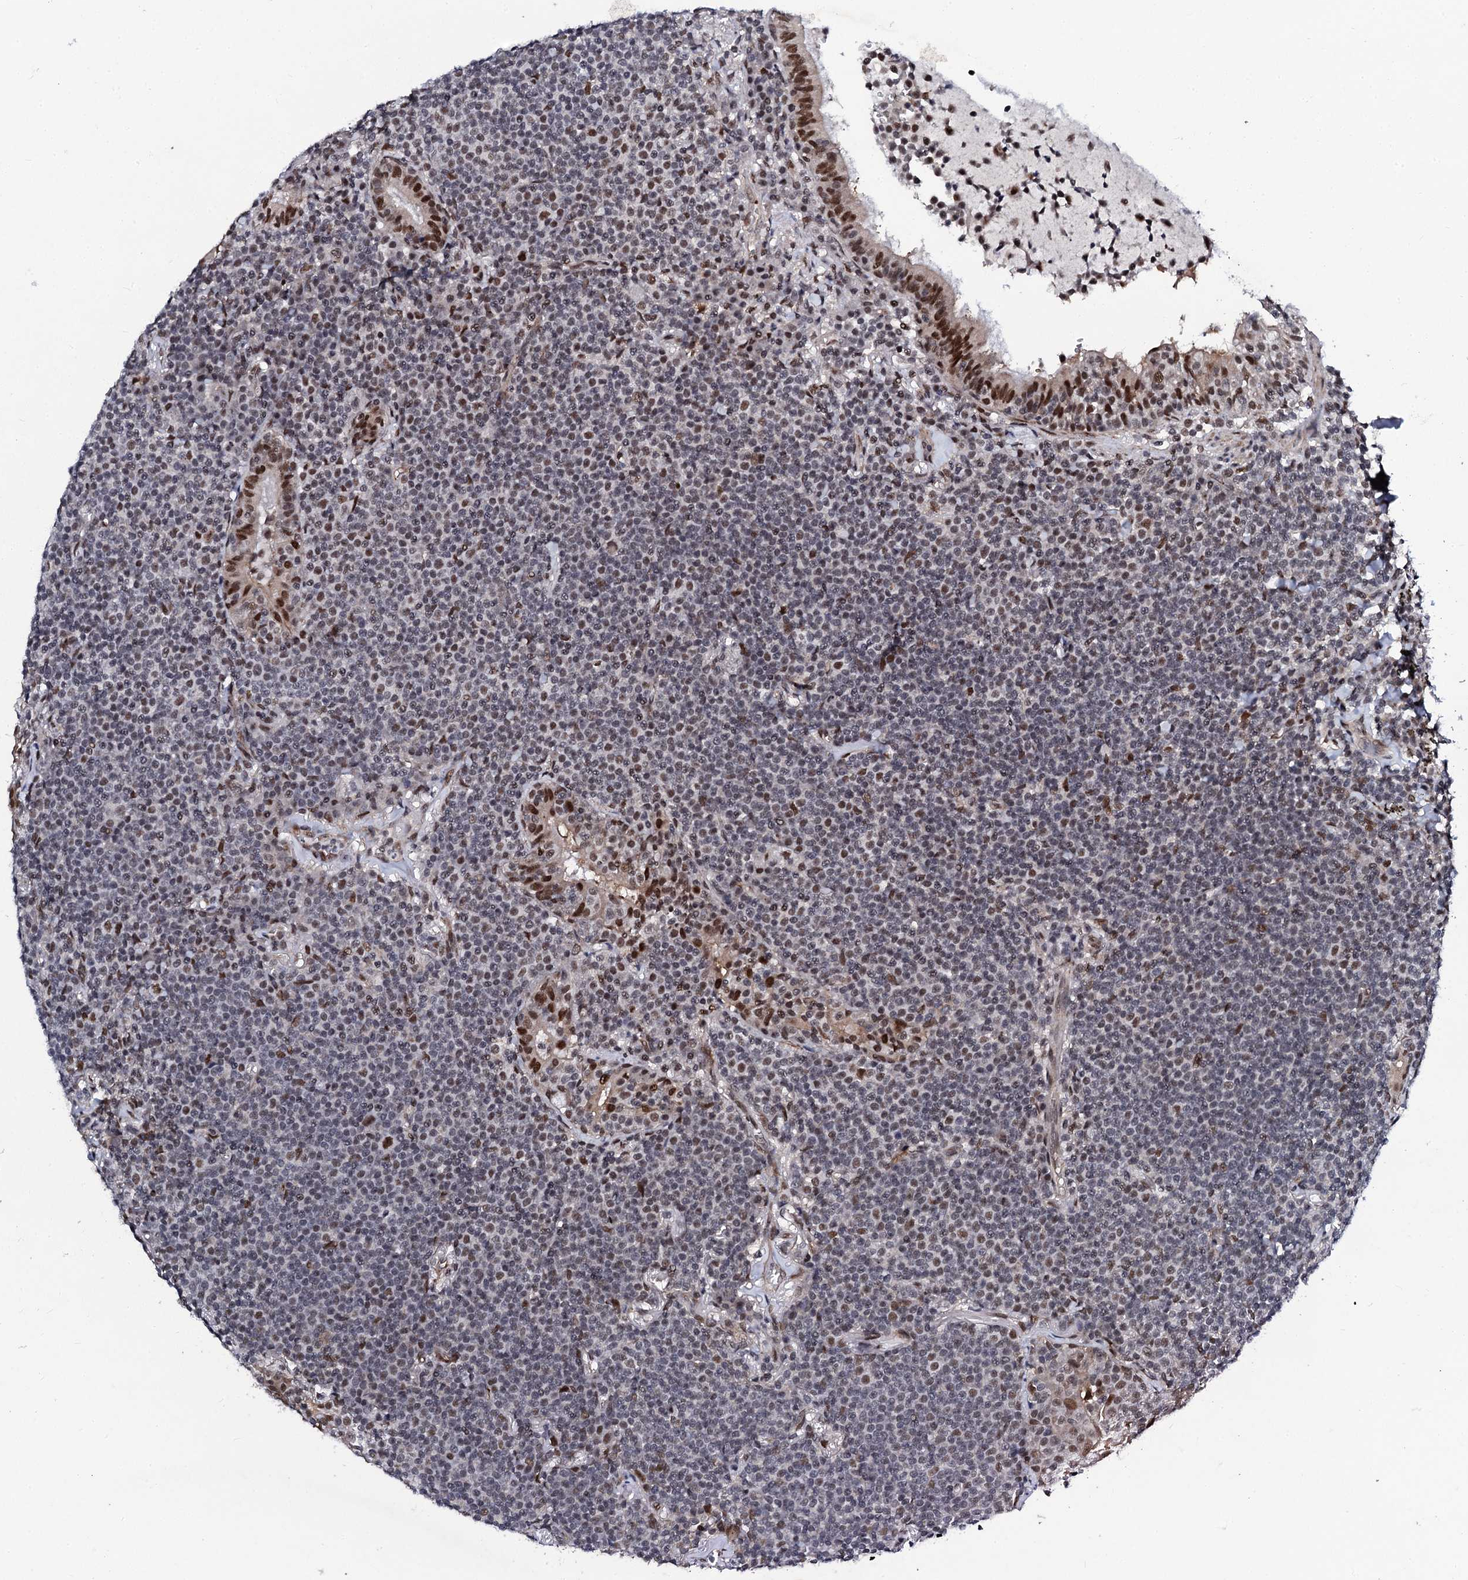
{"staining": {"intensity": "moderate", "quantity": "25%-75%", "location": "nuclear"}, "tissue": "lymphoma", "cell_type": "Tumor cells", "image_type": "cancer", "snomed": [{"axis": "morphology", "description": "Malignant lymphoma, non-Hodgkin's type, Low grade"}, {"axis": "topography", "description": "Lung"}], "caption": "The immunohistochemical stain highlights moderate nuclear expression in tumor cells of malignant lymphoma, non-Hodgkin's type (low-grade) tissue.", "gene": "CSTF3", "patient": {"sex": "female", "age": 71}}